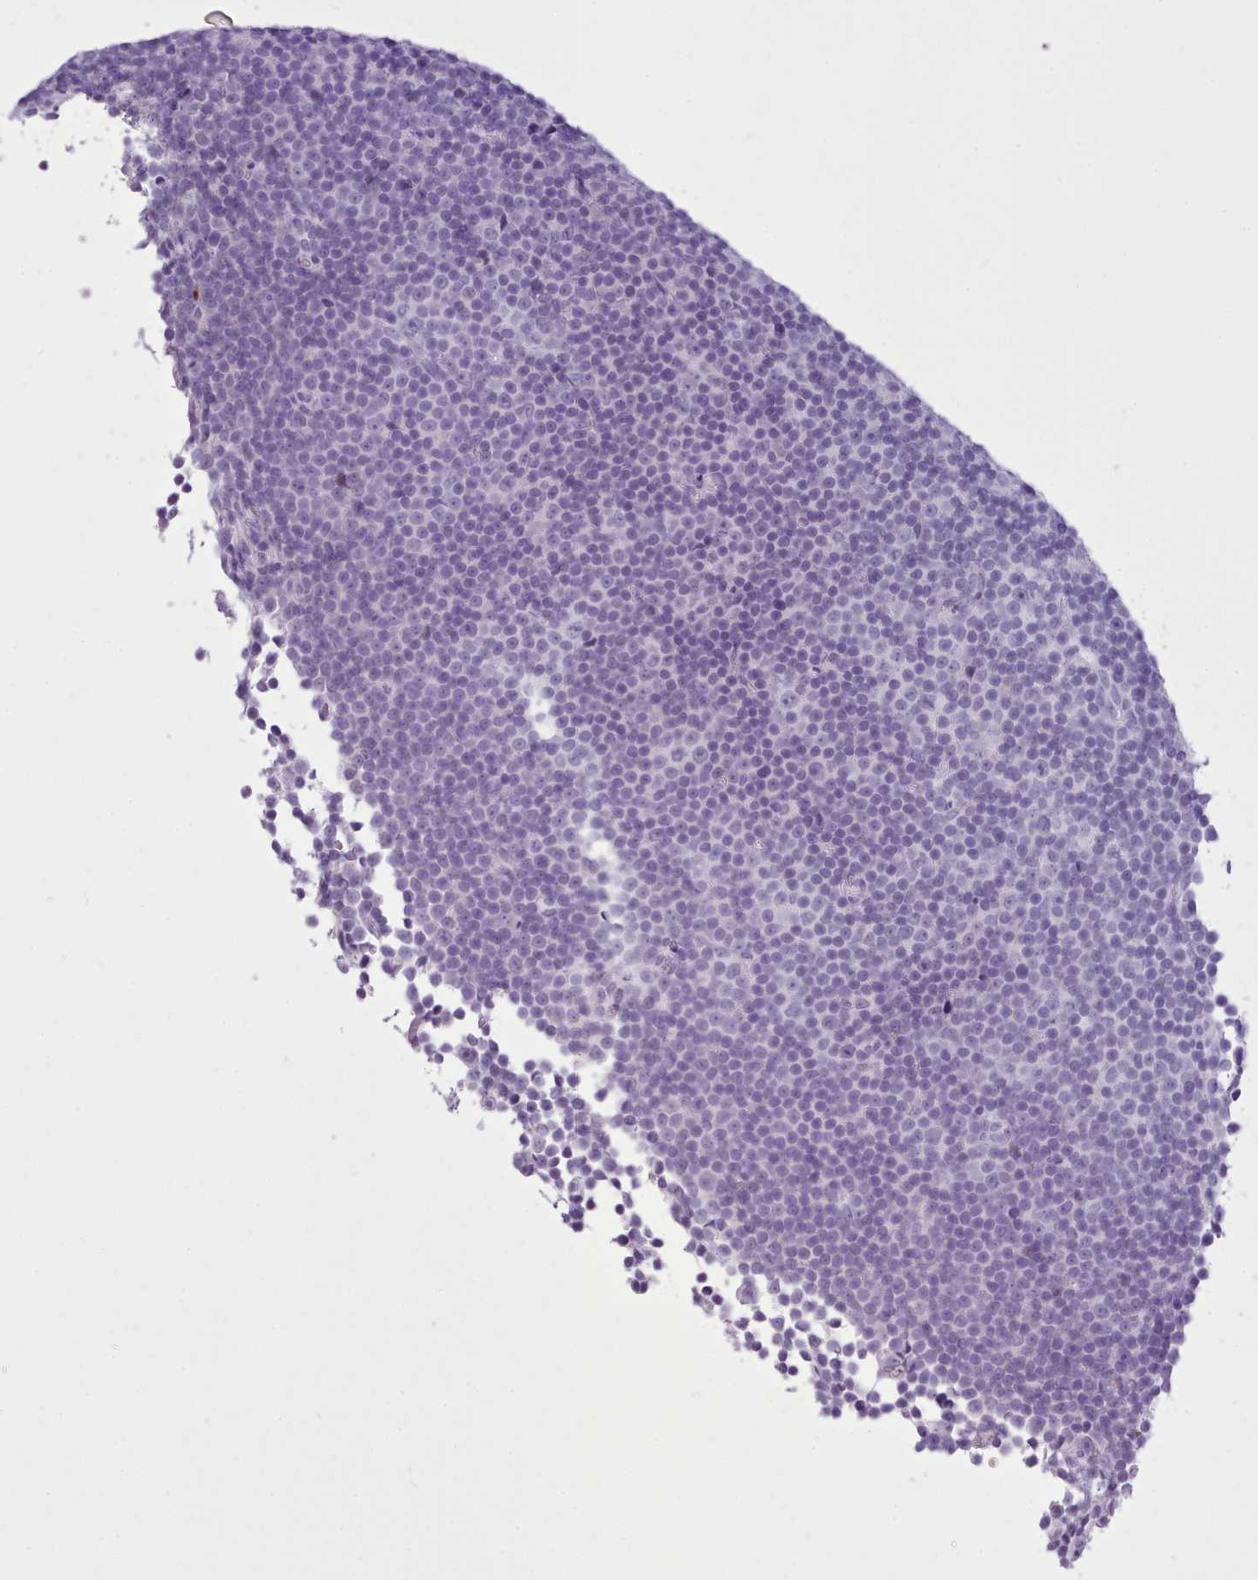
{"staining": {"intensity": "negative", "quantity": "none", "location": "none"}, "tissue": "lymphoma", "cell_type": "Tumor cells", "image_type": "cancer", "snomed": [{"axis": "morphology", "description": "Malignant lymphoma, non-Hodgkin's type, Low grade"}, {"axis": "topography", "description": "Lymph node"}], "caption": "Tumor cells are negative for brown protein staining in low-grade malignant lymphoma, non-Hodgkin's type.", "gene": "FBXO48", "patient": {"sex": "female", "age": 67}}